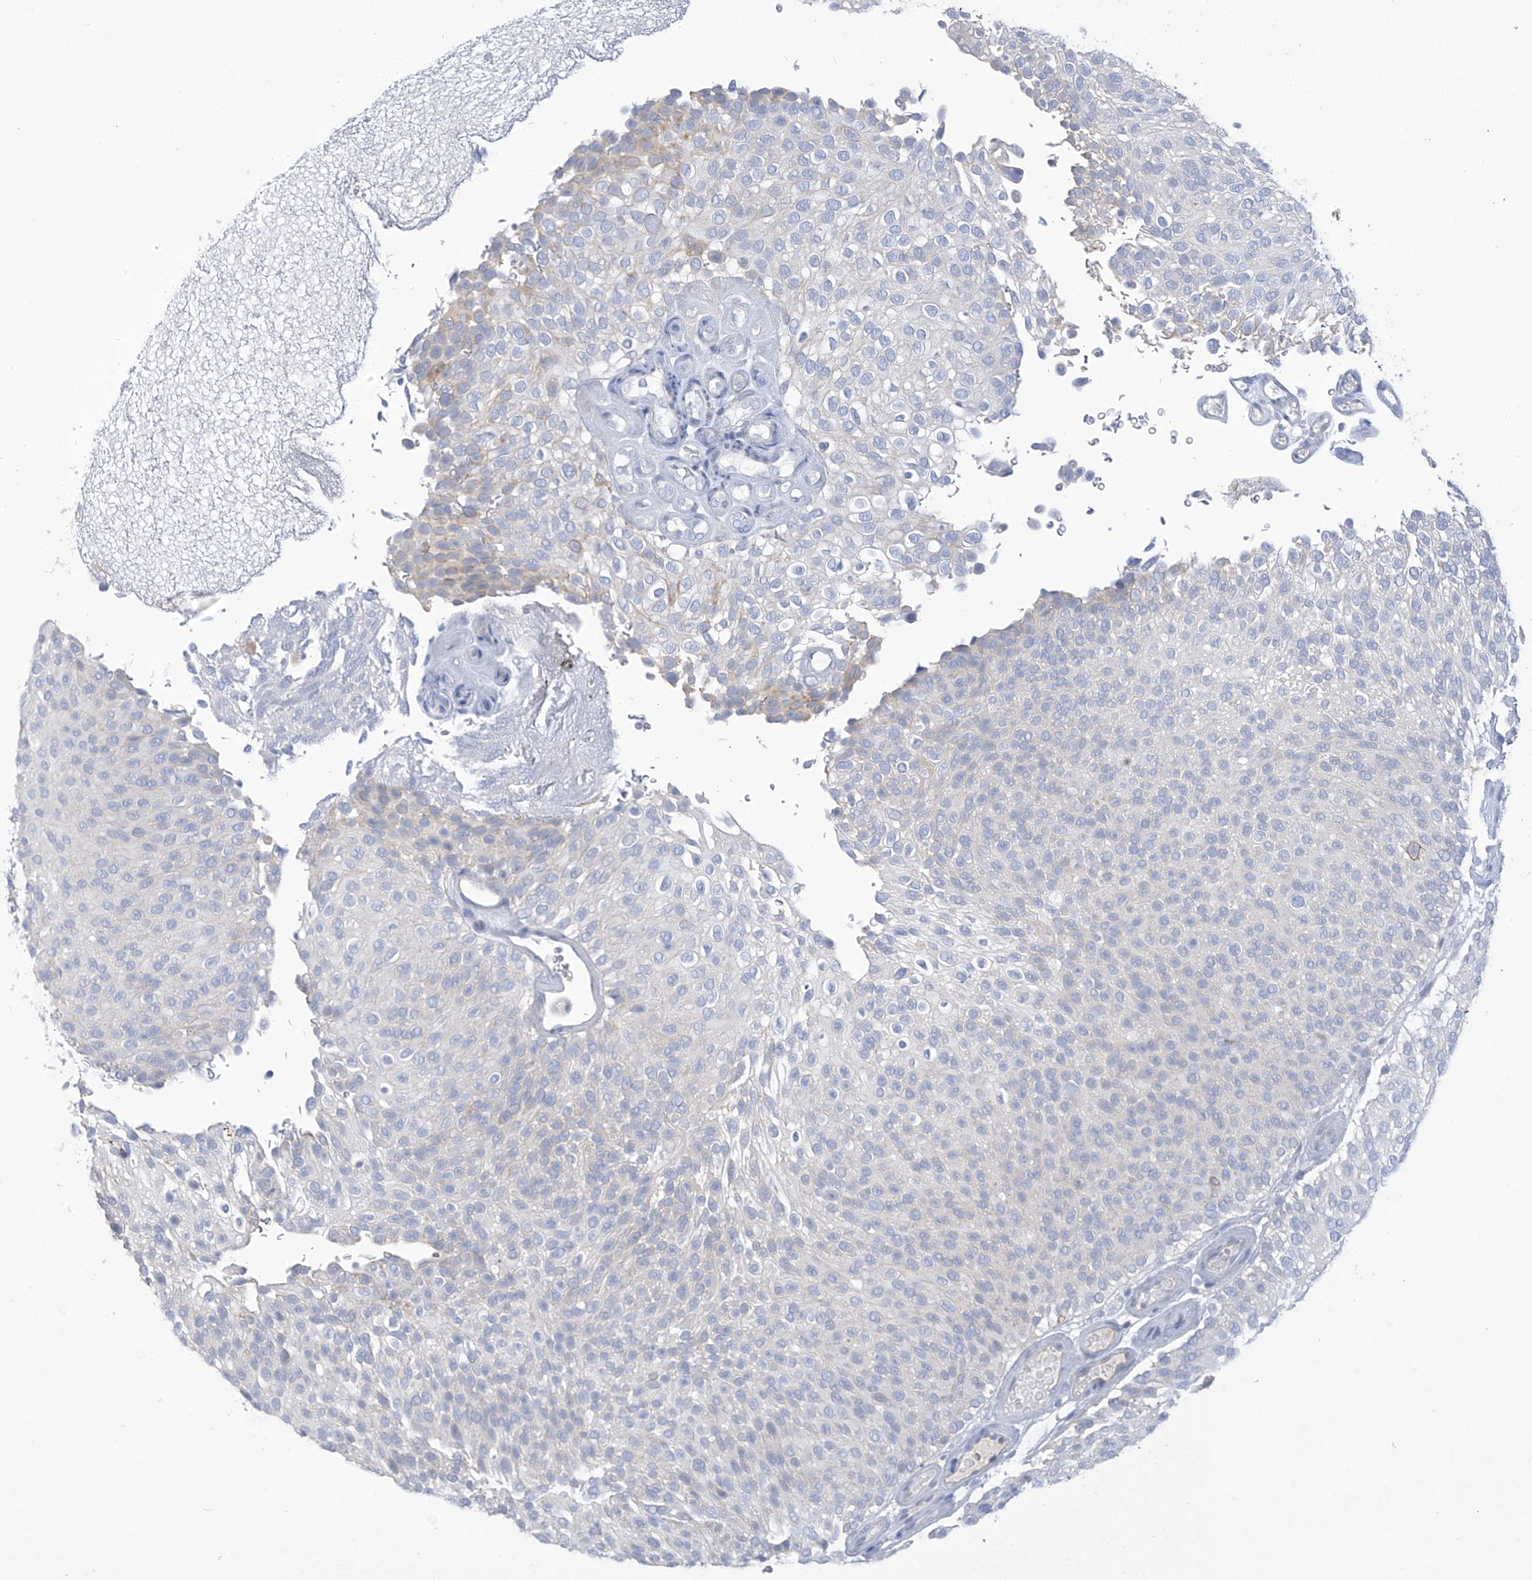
{"staining": {"intensity": "negative", "quantity": "none", "location": "none"}, "tissue": "urothelial cancer", "cell_type": "Tumor cells", "image_type": "cancer", "snomed": [{"axis": "morphology", "description": "Urothelial carcinoma, Low grade"}, {"axis": "topography", "description": "Urinary bladder"}], "caption": "Immunohistochemical staining of human low-grade urothelial carcinoma displays no significant positivity in tumor cells.", "gene": "IBA57", "patient": {"sex": "male", "age": 78}}